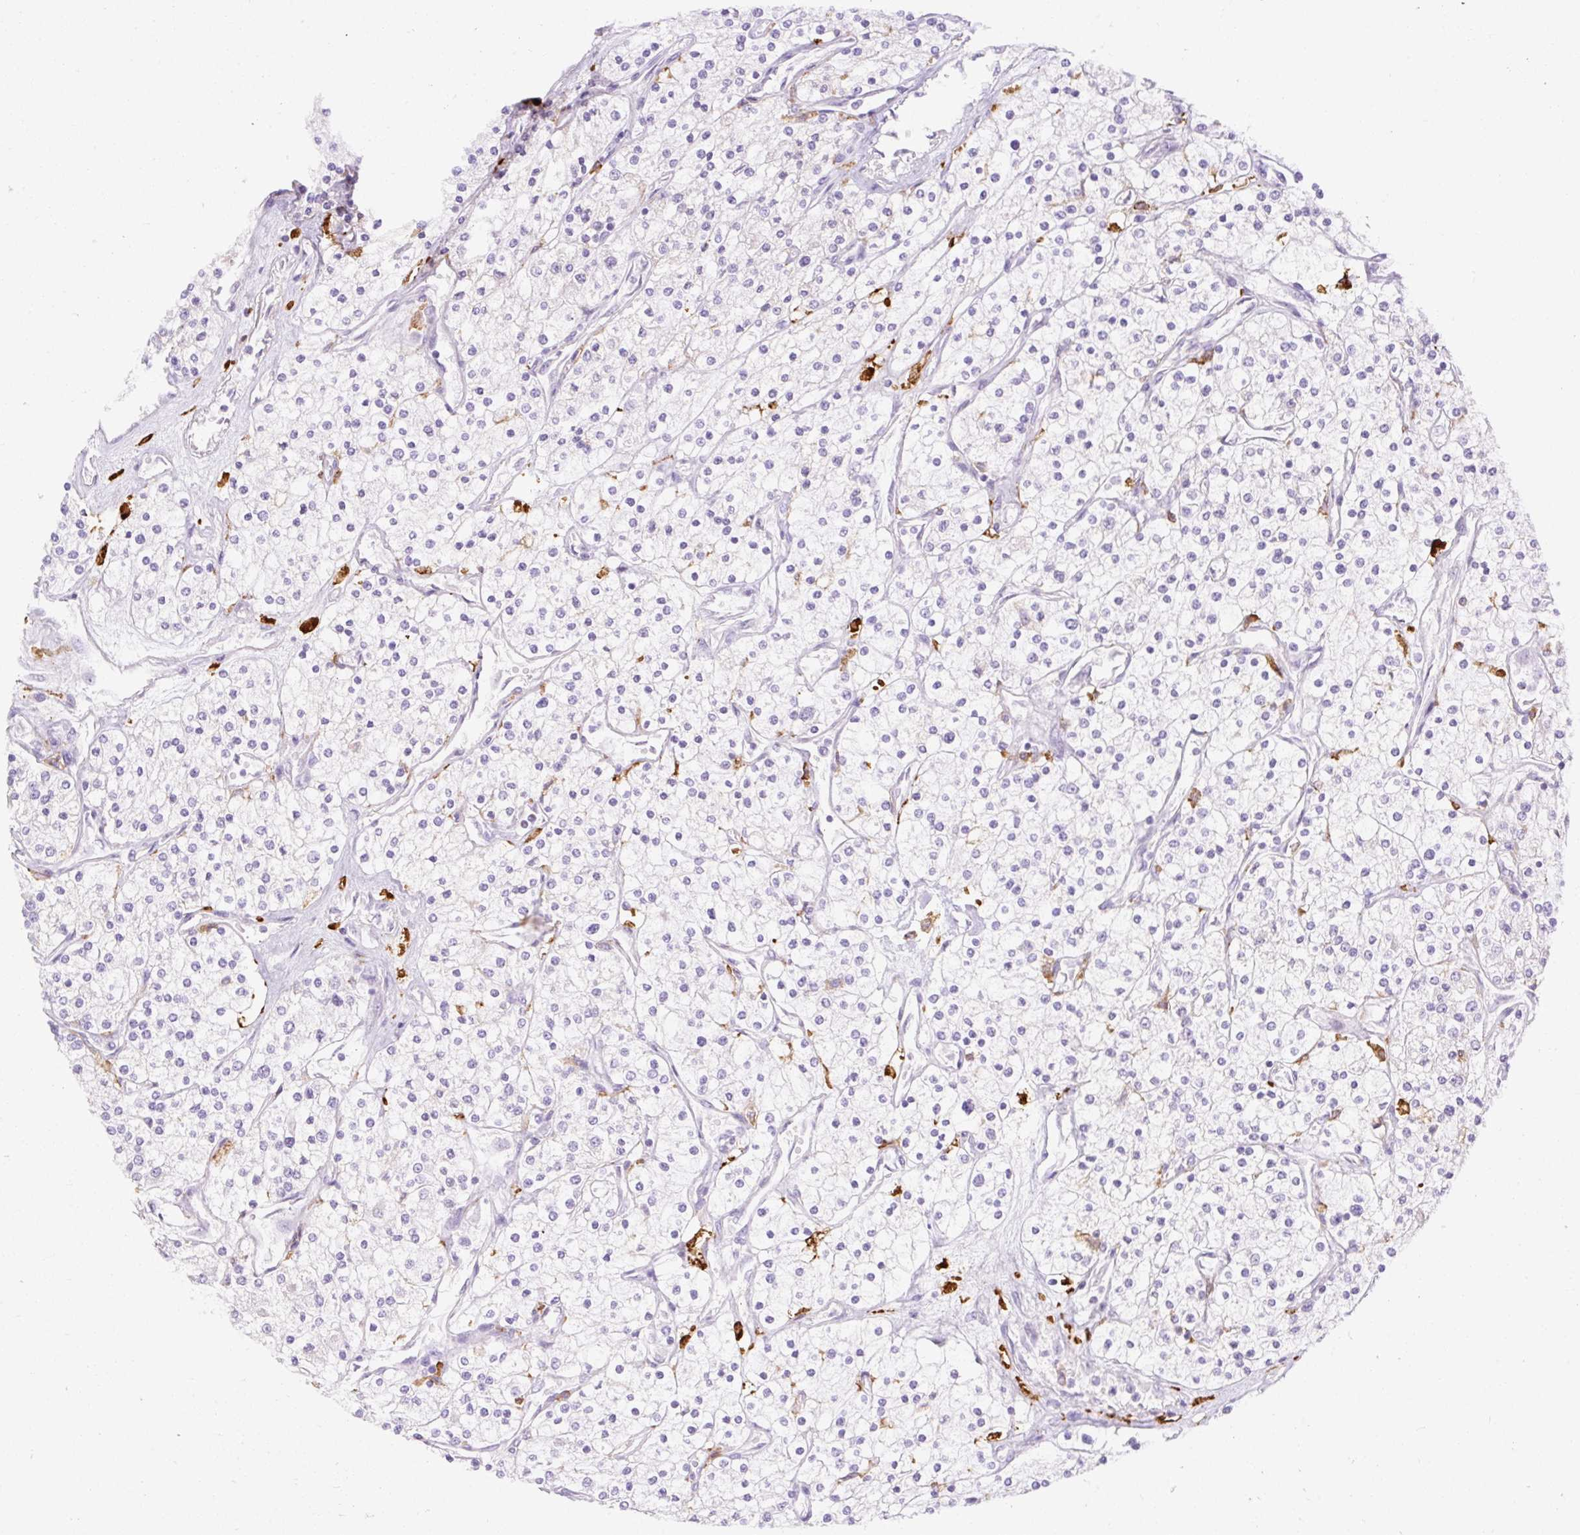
{"staining": {"intensity": "negative", "quantity": "none", "location": "none"}, "tissue": "renal cancer", "cell_type": "Tumor cells", "image_type": "cancer", "snomed": [{"axis": "morphology", "description": "Adenocarcinoma, NOS"}, {"axis": "topography", "description": "Kidney"}], "caption": "Immunohistochemistry (IHC) of adenocarcinoma (renal) reveals no expression in tumor cells.", "gene": "SIGLEC1", "patient": {"sex": "male", "age": 80}}